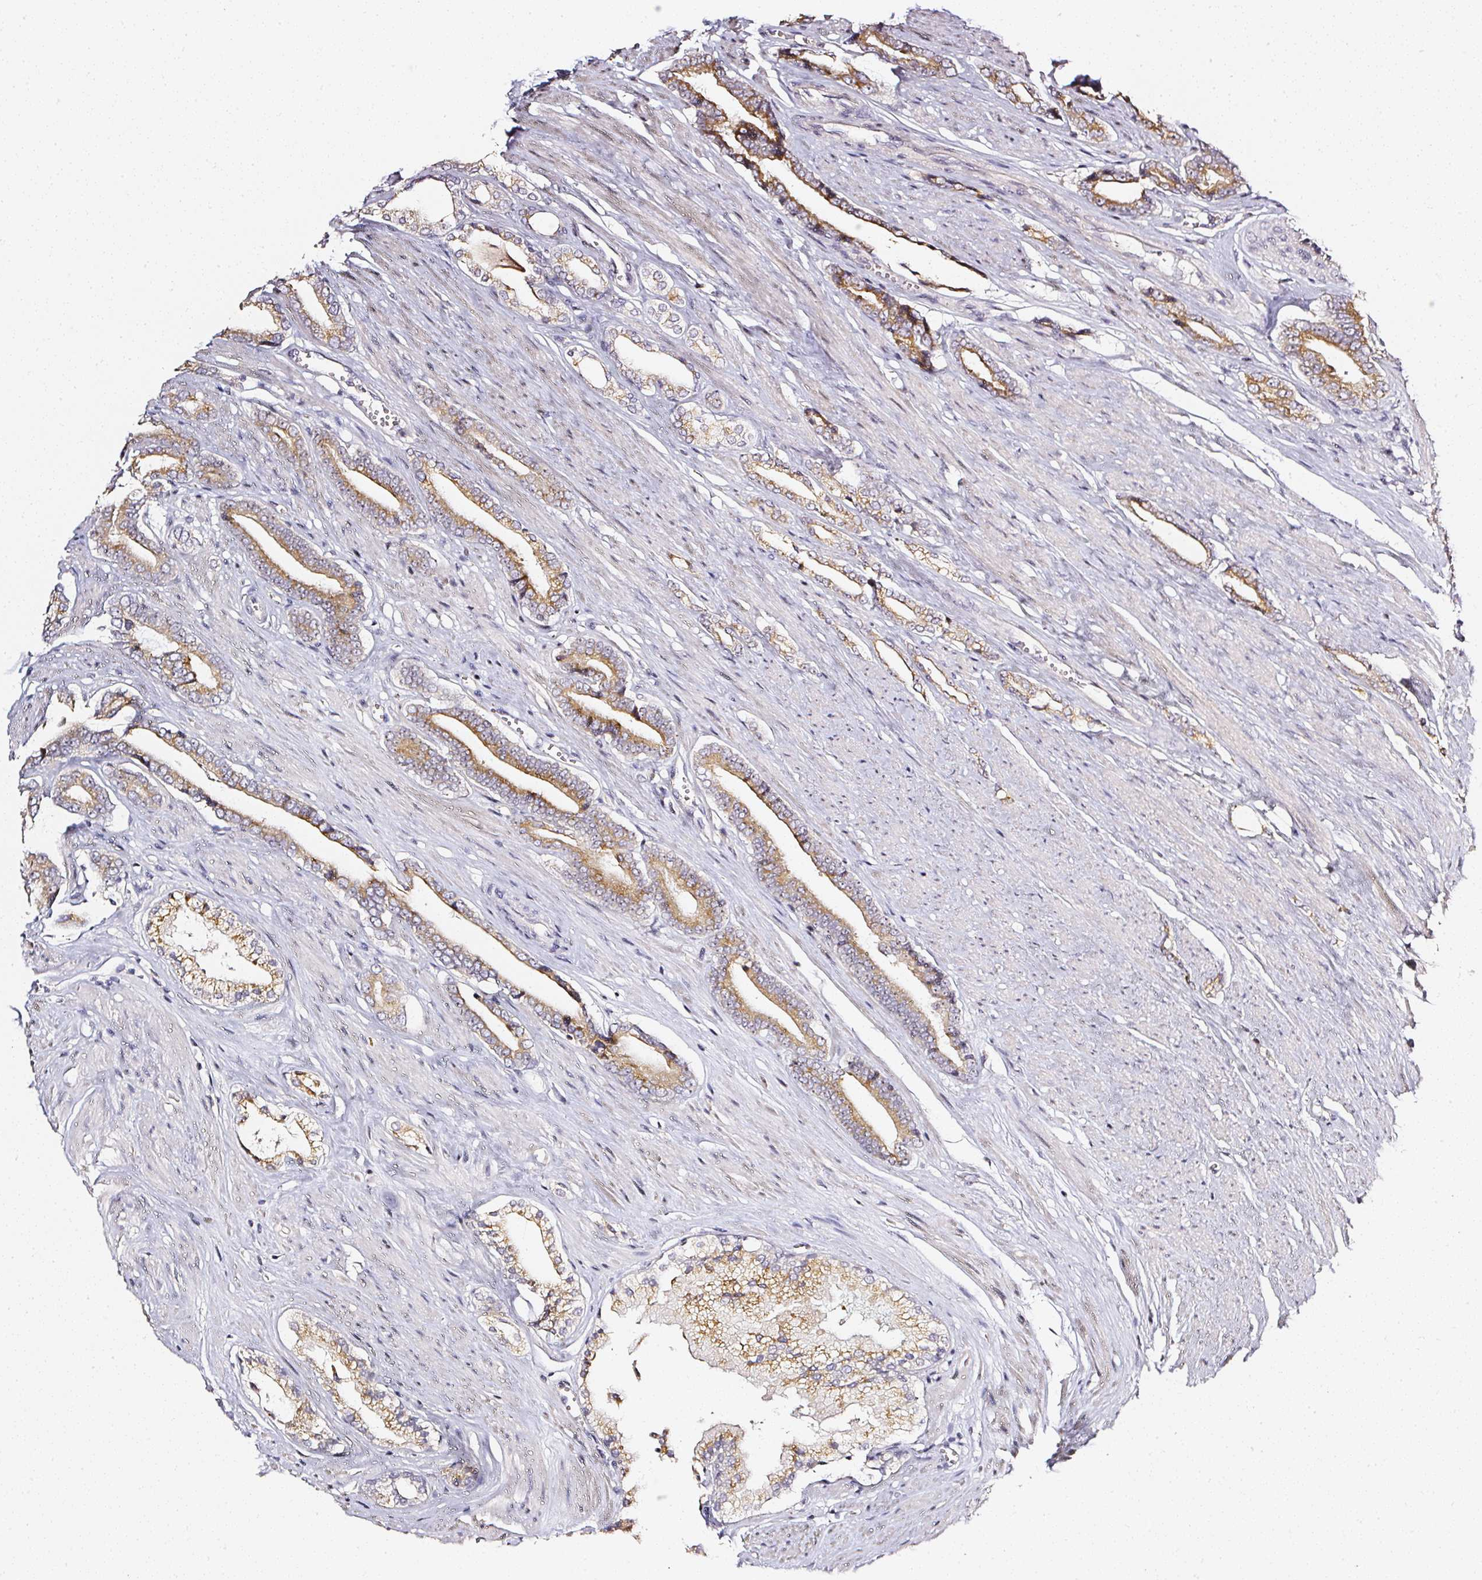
{"staining": {"intensity": "moderate", "quantity": ">75%", "location": "cytoplasmic/membranous"}, "tissue": "prostate cancer", "cell_type": "Tumor cells", "image_type": "cancer", "snomed": [{"axis": "morphology", "description": "Adenocarcinoma, NOS"}, {"axis": "topography", "description": "Prostate and seminal vesicle, NOS"}], "caption": "This is a photomicrograph of immunohistochemistry (IHC) staining of adenocarcinoma (prostate), which shows moderate expression in the cytoplasmic/membranous of tumor cells.", "gene": "NTRK1", "patient": {"sex": "male", "age": 76}}